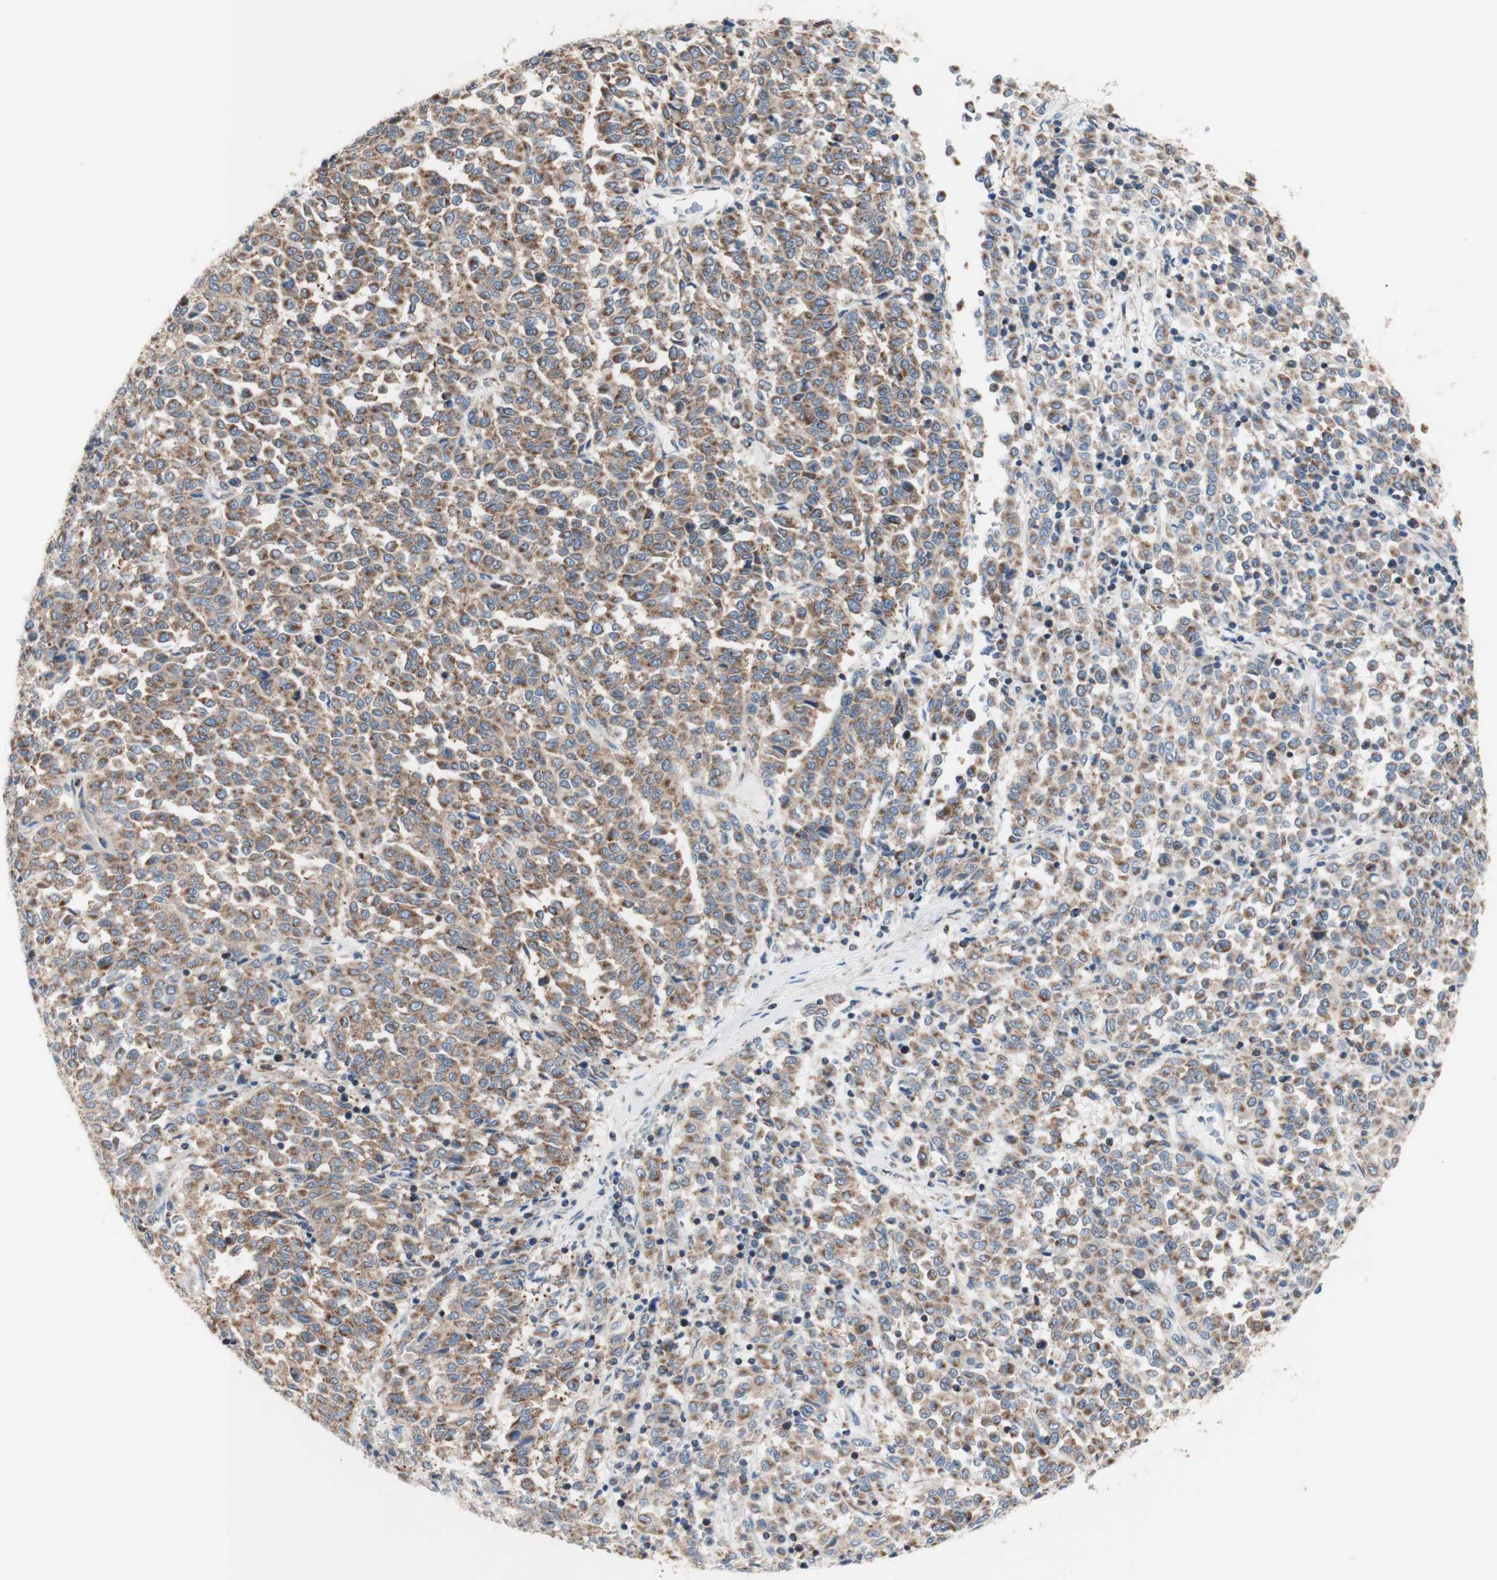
{"staining": {"intensity": "strong", "quantity": ">75%", "location": "cytoplasmic/membranous"}, "tissue": "melanoma", "cell_type": "Tumor cells", "image_type": "cancer", "snomed": [{"axis": "morphology", "description": "Malignant melanoma, Metastatic site"}, {"axis": "topography", "description": "Pancreas"}], "caption": "The photomicrograph exhibits a brown stain indicating the presence of a protein in the cytoplasmic/membranous of tumor cells in malignant melanoma (metastatic site).", "gene": "FMR1", "patient": {"sex": "female", "age": 30}}